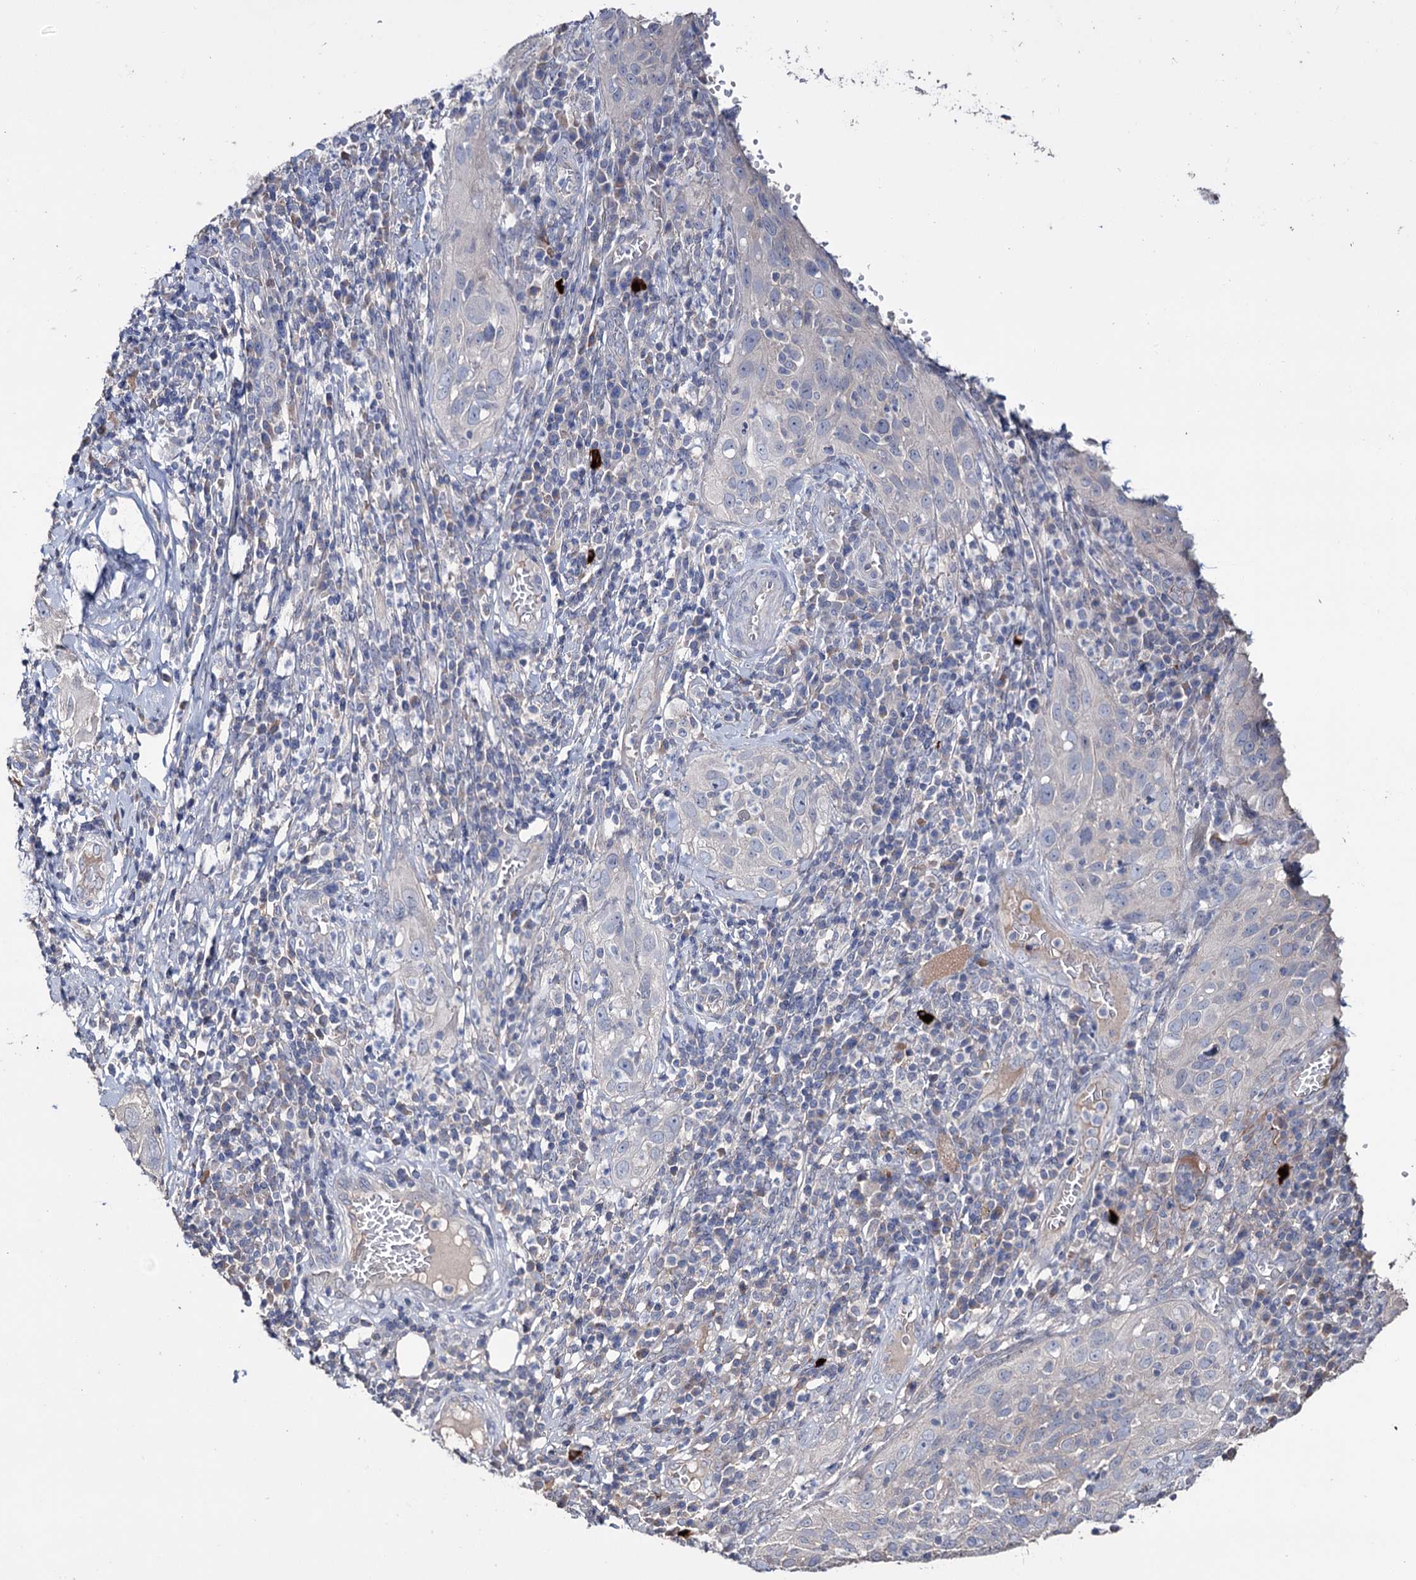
{"staining": {"intensity": "negative", "quantity": "none", "location": "none"}, "tissue": "cervical cancer", "cell_type": "Tumor cells", "image_type": "cancer", "snomed": [{"axis": "morphology", "description": "Squamous cell carcinoma, NOS"}, {"axis": "topography", "description": "Cervix"}], "caption": "An immunohistochemistry (IHC) micrograph of cervical cancer (squamous cell carcinoma) is shown. There is no staining in tumor cells of cervical cancer (squamous cell carcinoma).", "gene": "EPB41L5", "patient": {"sex": "female", "age": 31}}